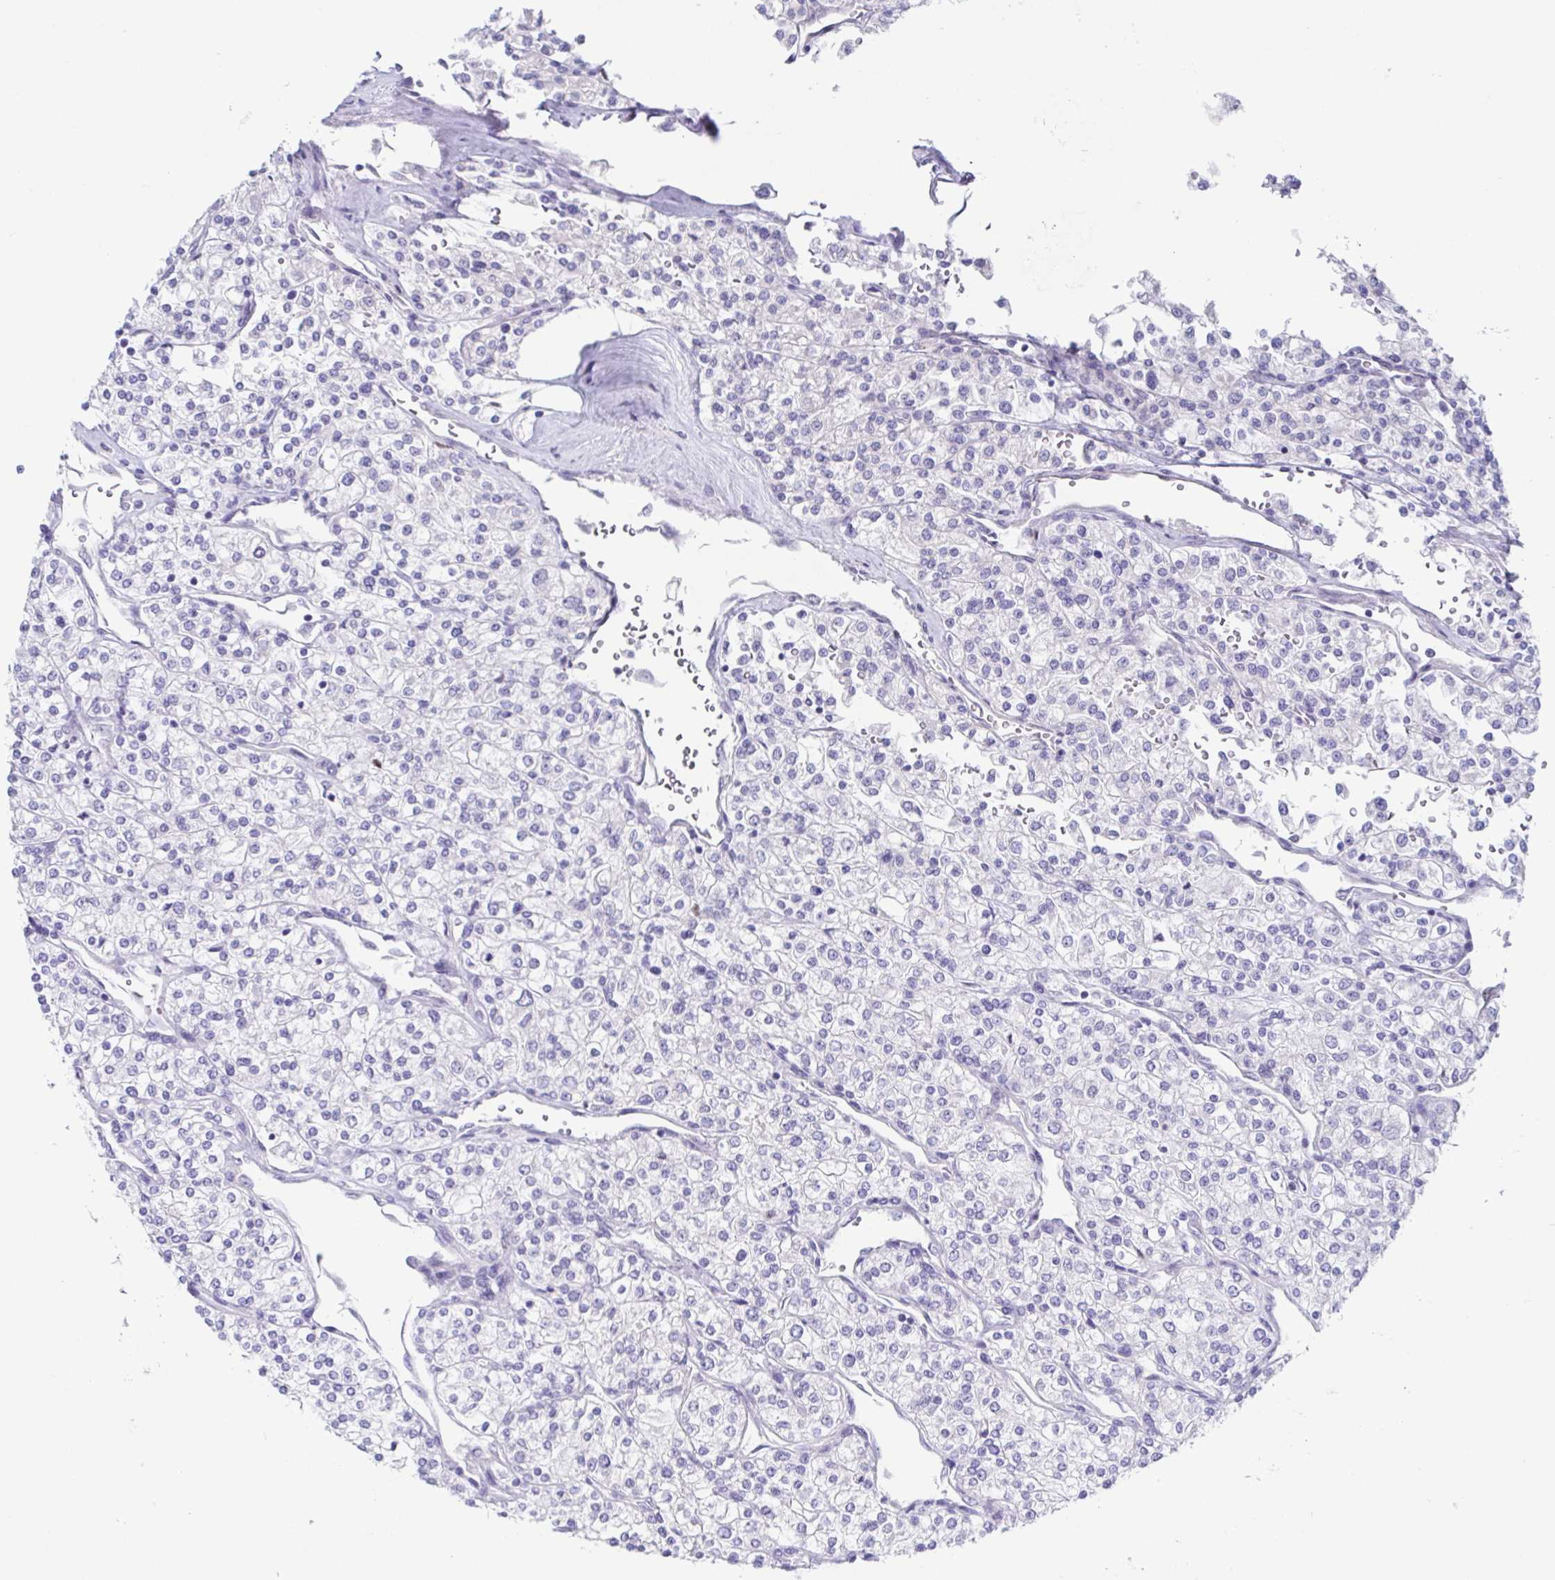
{"staining": {"intensity": "negative", "quantity": "none", "location": "none"}, "tissue": "renal cancer", "cell_type": "Tumor cells", "image_type": "cancer", "snomed": [{"axis": "morphology", "description": "Adenocarcinoma, NOS"}, {"axis": "topography", "description": "Kidney"}], "caption": "High magnification brightfield microscopy of renal cancer (adenocarcinoma) stained with DAB (3,3'-diaminobenzidine) (brown) and counterstained with hematoxylin (blue): tumor cells show no significant positivity. Nuclei are stained in blue.", "gene": "HTR2A", "patient": {"sex": "male", "age": 80}}